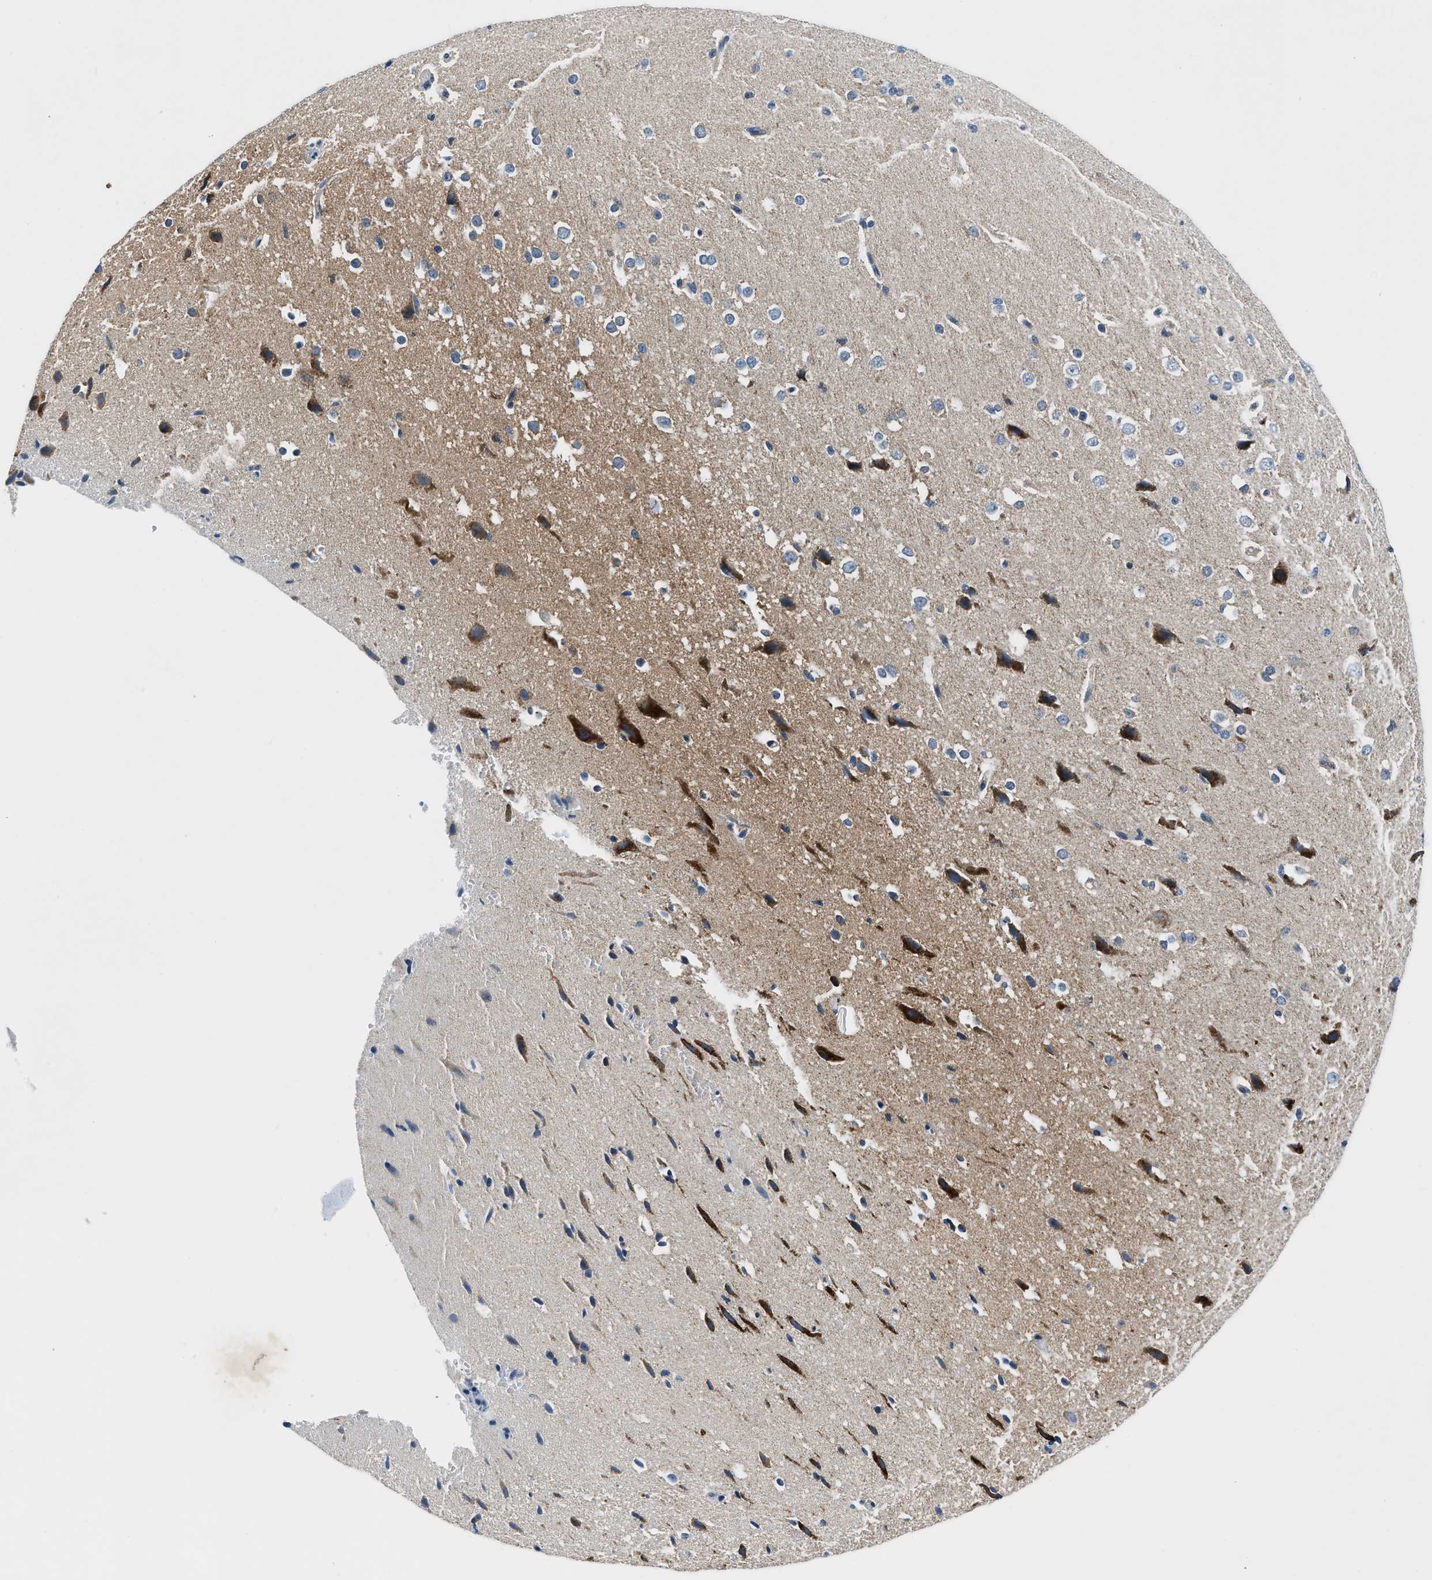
{"staining": {"intensity": "negative", "quantity": "none", "location": "none"}, "tissue": "cerebral cortex", "cell_type": "Endothelial cells", "image_type": "normal", "snomed": [{"axis": "morphology", "description": "Normal tissue, NOS"}, {"axis": "morphology", "description": "Developmental malformation"}, {"axis": "topography", "description": "Cerebral cortex"}], "caption": "IHC histopathology image of benign cerebral cortex: human cerebral cortex stained with DAB (3,3'-diaminobenzidine) exhibits no significant protein expression in endothelial cells.", "gene": "PAFAH2", "patient": {"sex": "female", "age": 30}}